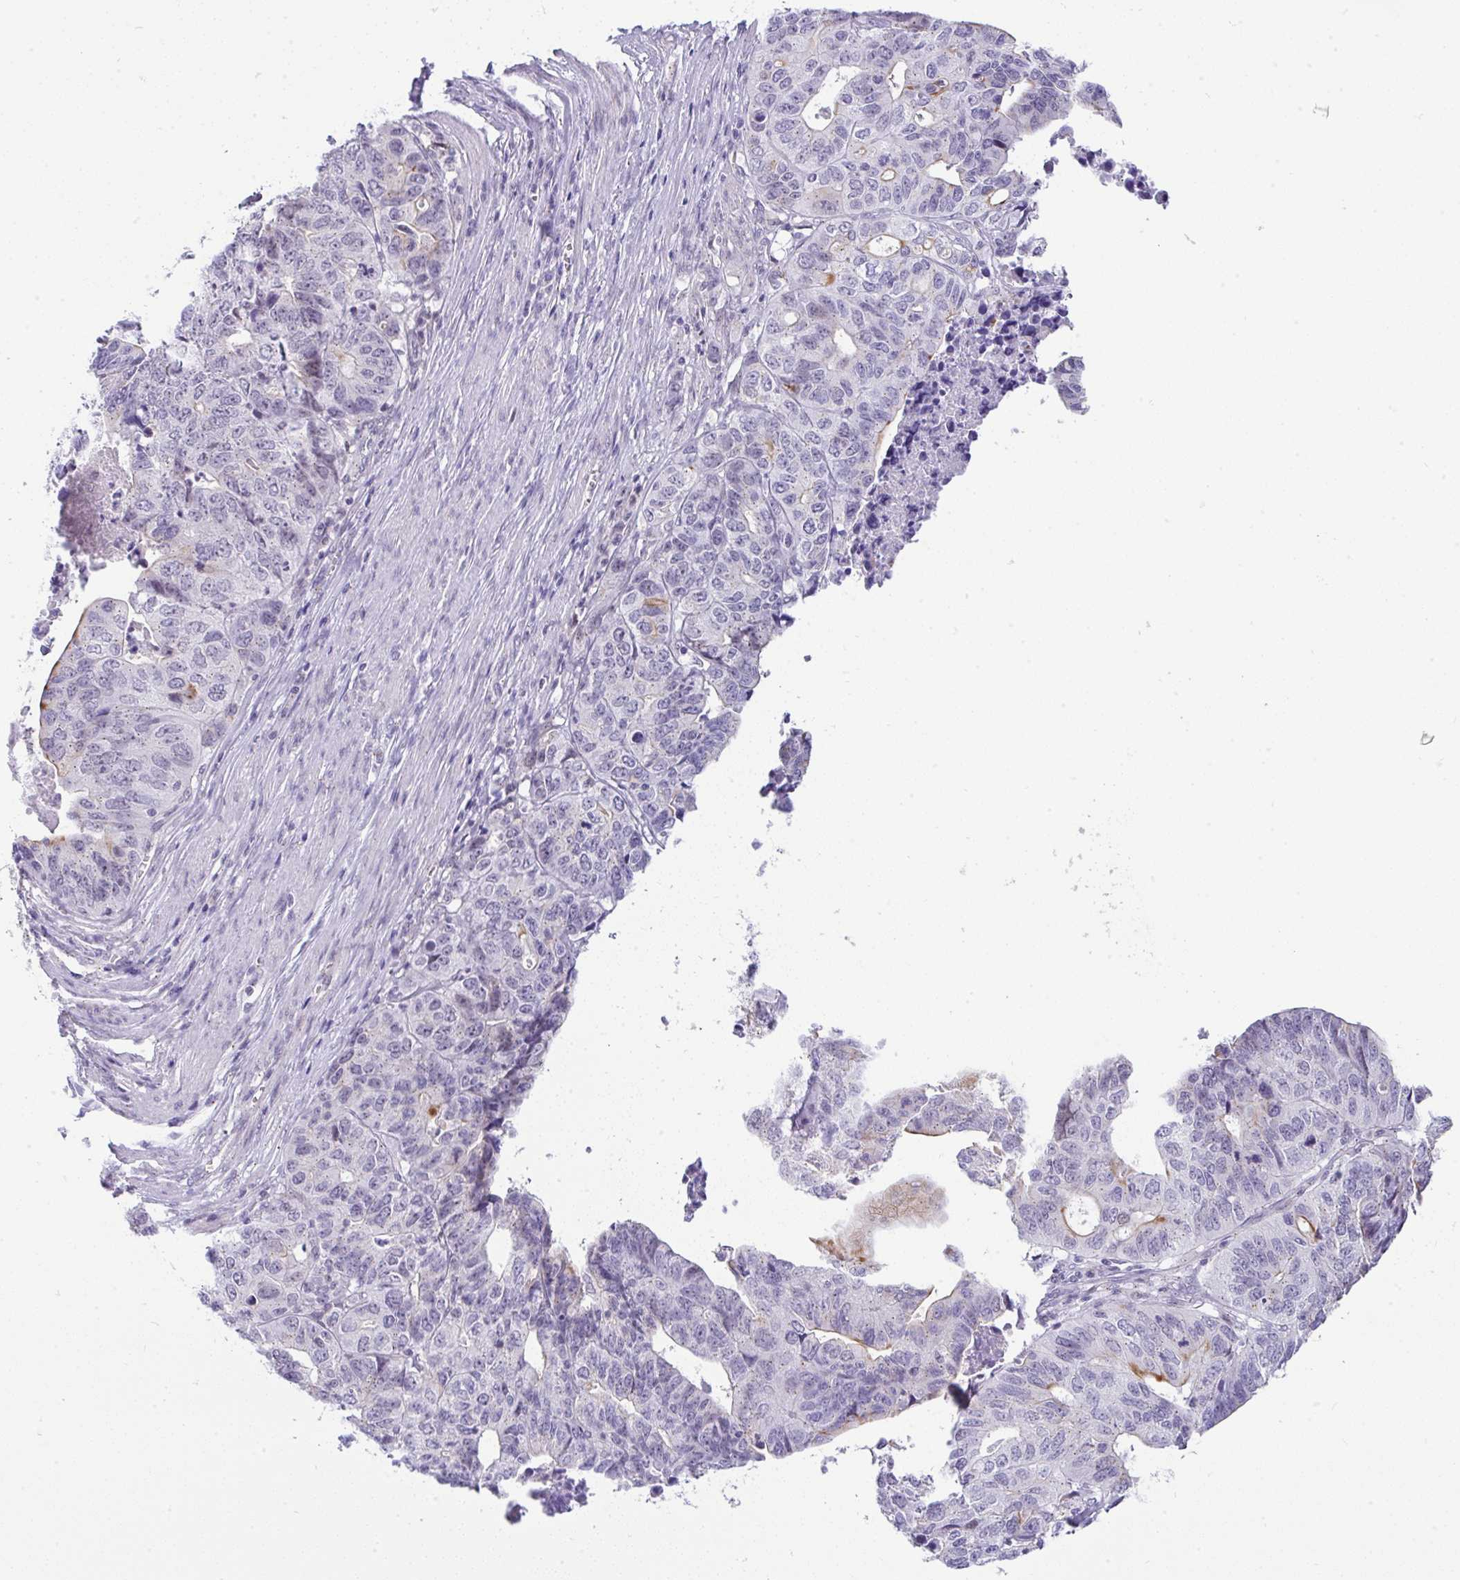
{"staining": {"intensity": "weak", "quantity": "<25%", "location": "cytoplasmic/membranous"}, "tissue": "stomach cancer", "cell_type": "Tumor cells", "image_type": "cancer", "snomed": [{"axis": "morphology", "description": "Adenocarcinoma, NOS"}, {"axis": "topography", "description": "Stomach, upper"}], "caption": "Immunohistochemistry image of stomach adenocarcinoma stained for a protein (brown), which exhibits no expression in tumor cells. (DAB (3,3'-diaminobenzidine) immunohistochemistry visualized using brightfield microscopy, high magnification).", "gene": "FAM177A1", "patient": {"sex": "female", "age": 67}}